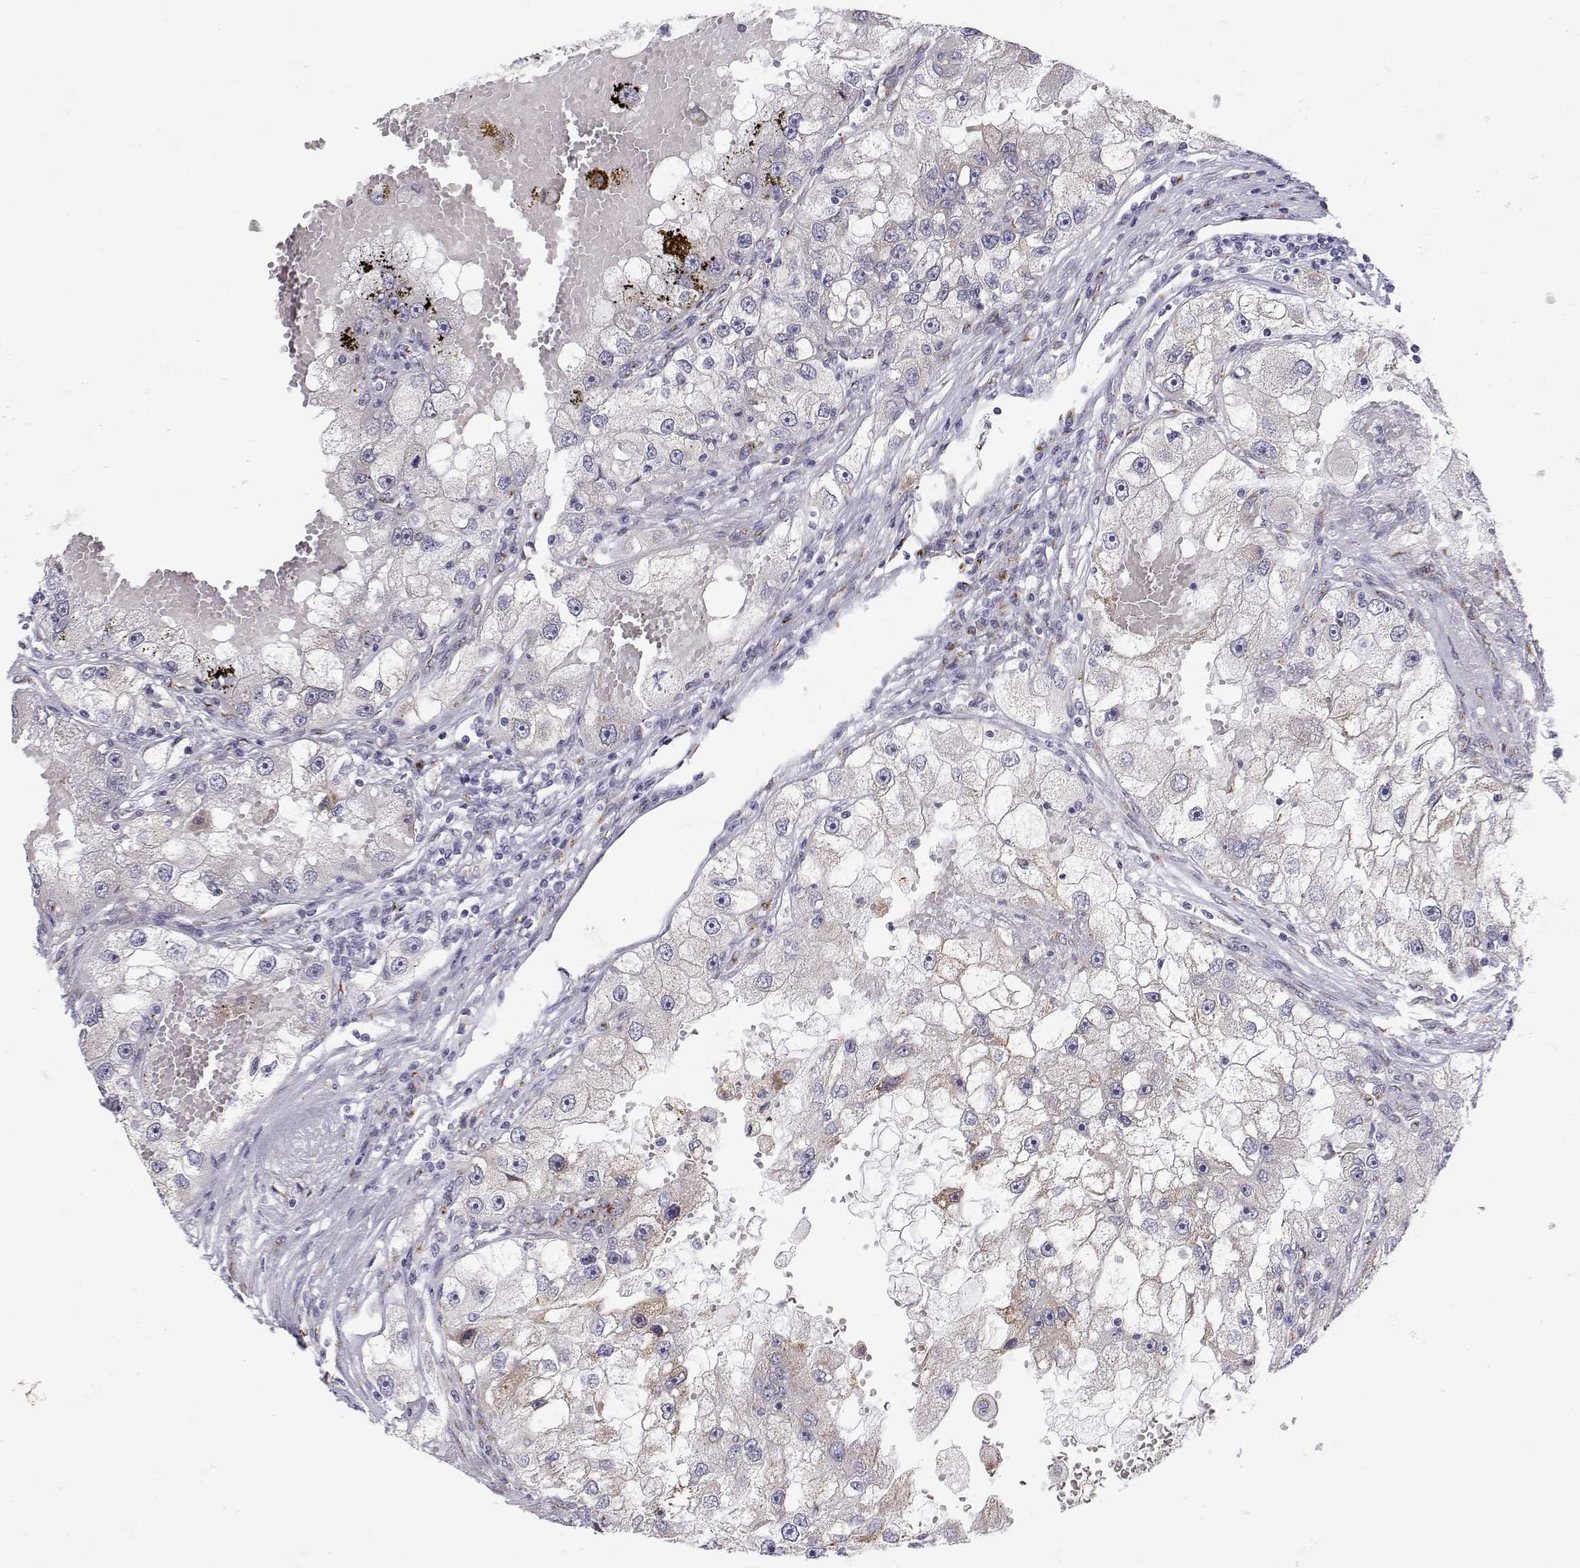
{"staining": {"intensity": "negative", "quantity": "none", "location": "none"}, "tissue": "renal cancer", "cell_type": "Tumor cells", "image_type": "cancer", "snomed": [{"axis": "morphology", "description": "Adenocarcinoma, NOS"}, {"axis": "topography", "description": "Kidney"}], "caption": "Immunohistochemistry of human renal cancer demonstrates no staining in tumor cells.", "gene": "STARD13", "patient": {"sex": "male", "age": 63}}